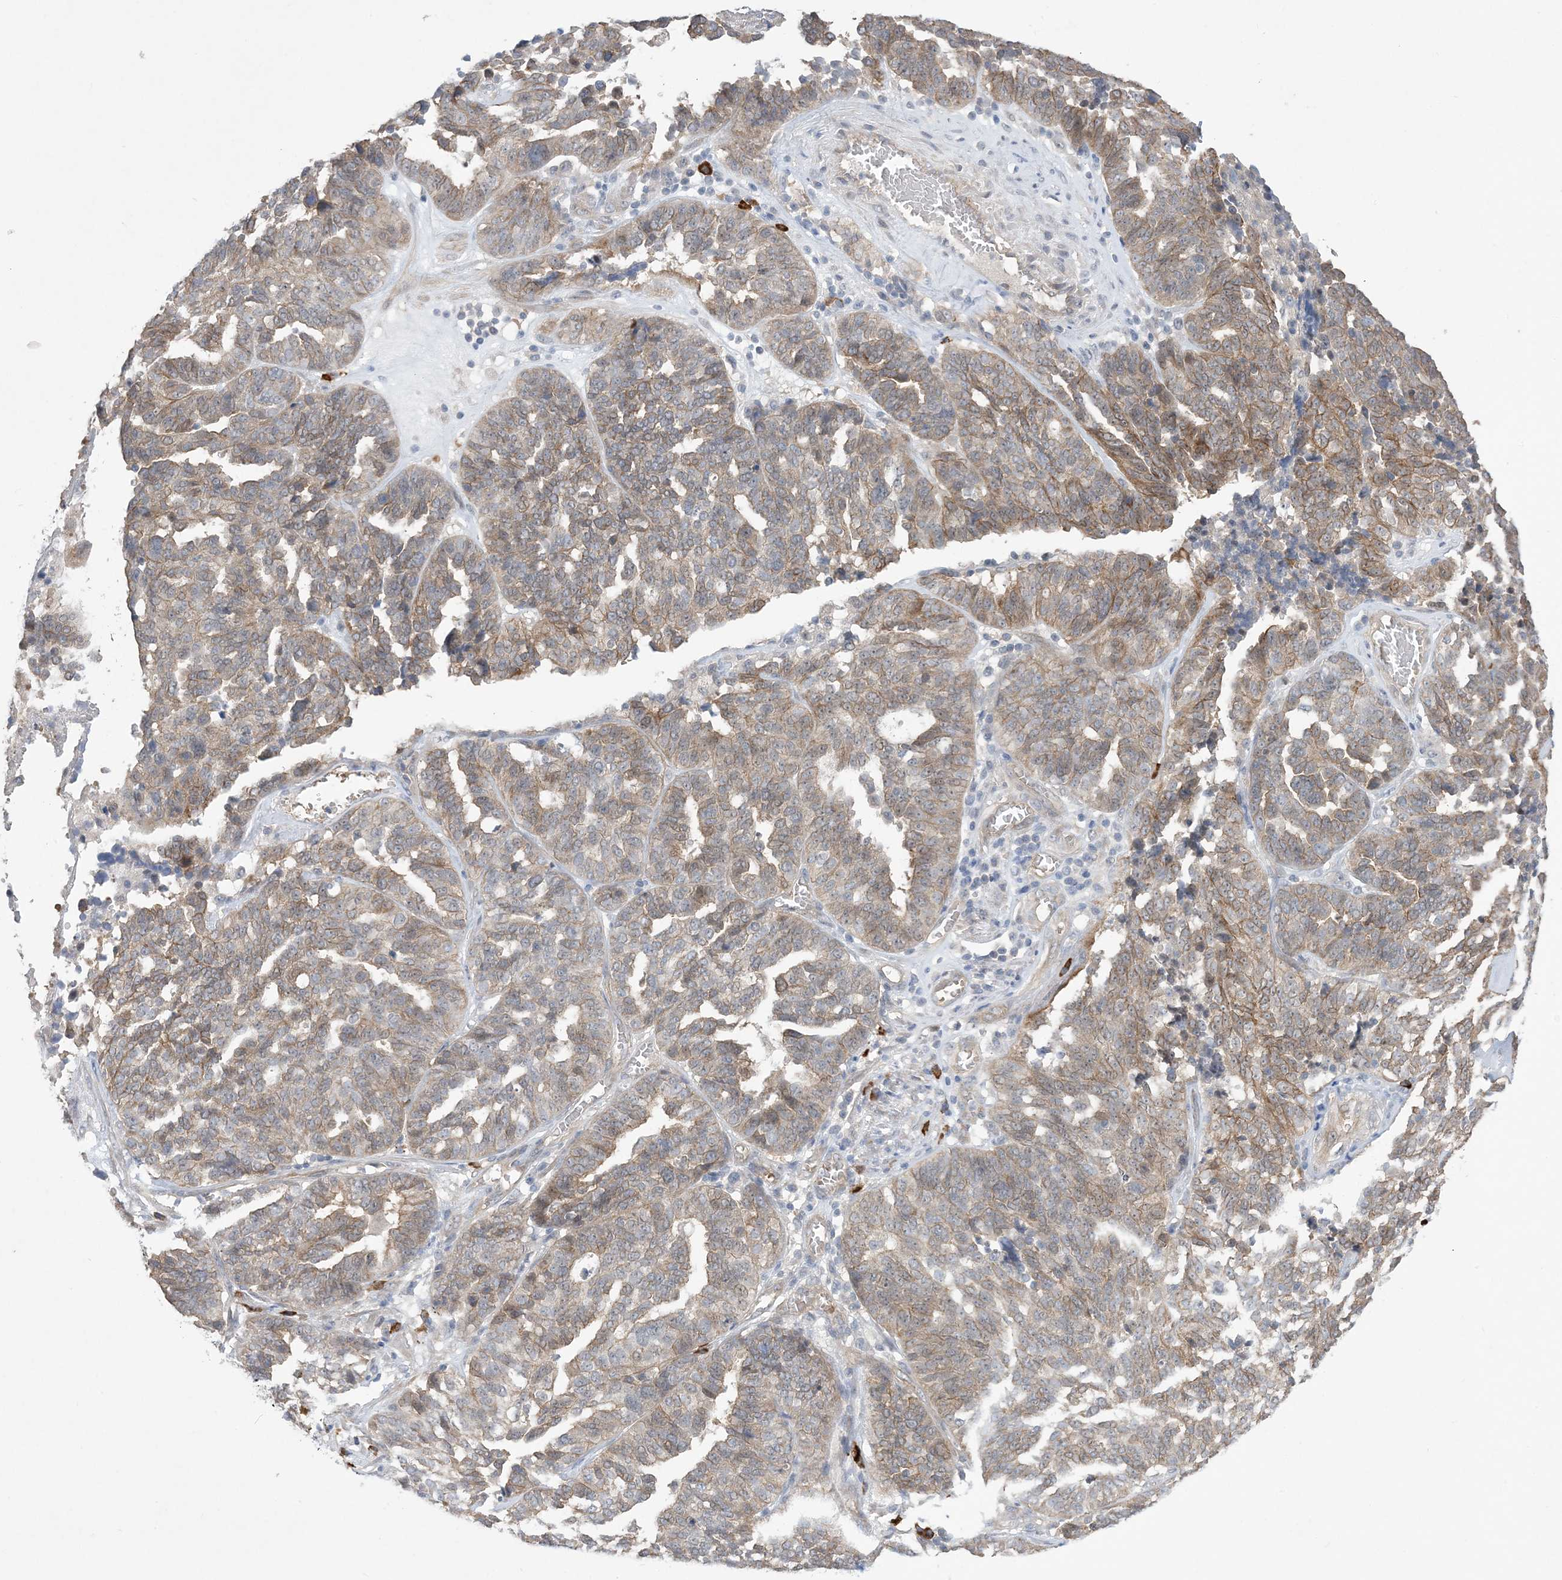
{"staining": {"intensity": "moderate", "quantity": "25%-75%", "location": "cytoplasmic/membranous"}, "tissue": "ovarian cancer", "cell_type": "Tumor cells", "image_type": "cancer", "snomed": [{"axis": "morphology", "description": "Cystadenocarcinoma, serous, NOS"}, {"axis": "topography", "description": "Ovary"}], "caption": "Human ovarian cancer (serous cystadenocarcinoma) stained with a brown dye exhibits moderate cytoplasmic/membranous positive positivity in approximately 25%-75% of tumor cells.", "gene": "AOC1", "patient": {"sex": "female", "age": 59}}